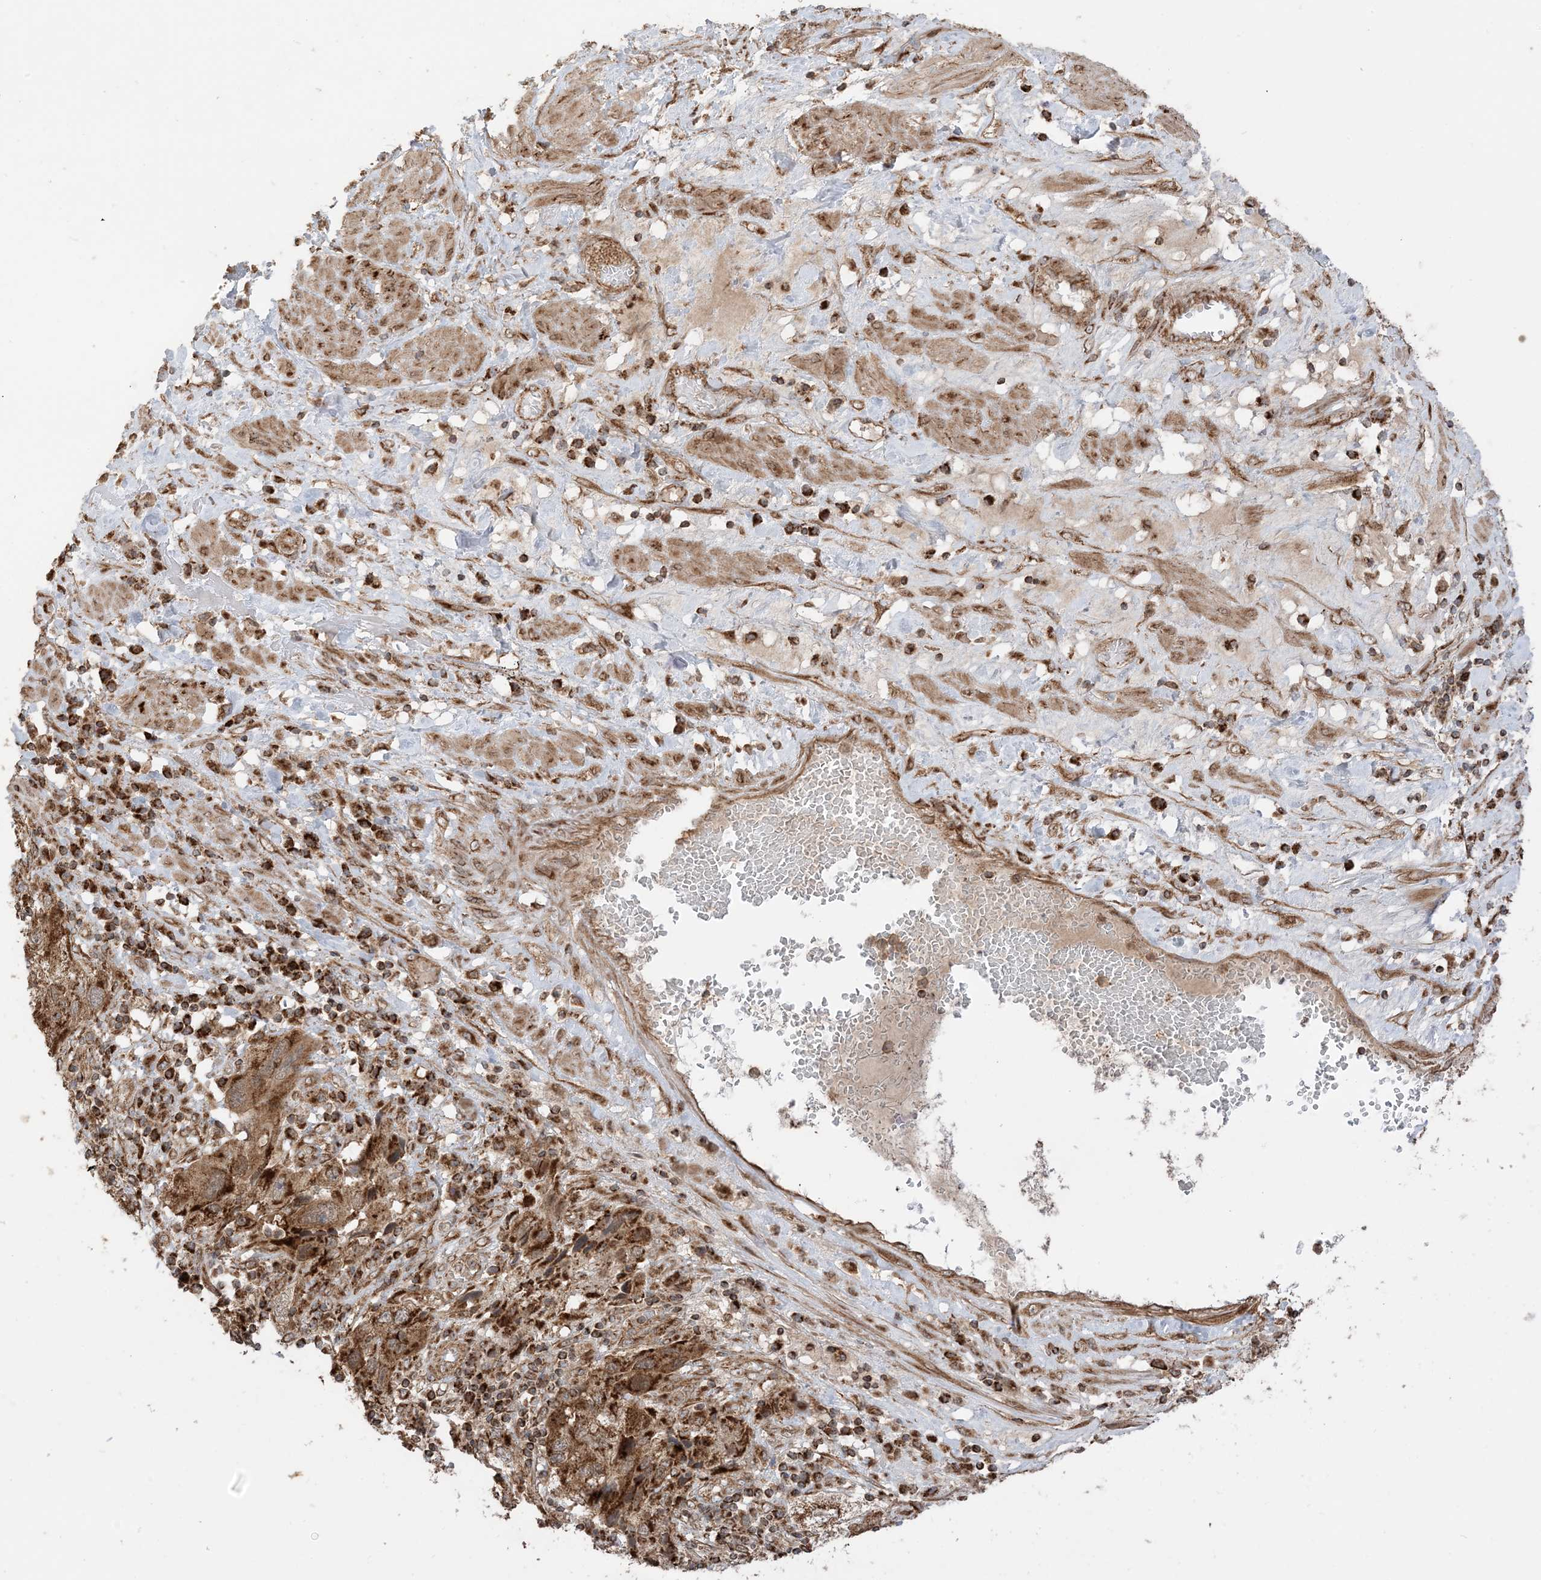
{"staining": {"intensity": "strong", "quantity": ">75%", "location": "cytoplasmic/membranous"}, "tissue": "endometrial cancer", "cell_type": "Tumor cells", "image_type": "cancer", "snomed": [{"axis": "morphology", "description": "Adenocarcinoma, NOS"}, {"axis": "topography", "description": "Endometrium"}], "caption": "An immunohistochemistry micrograph of tumor tissue is shown. Protein staining in brown shows strong cytoplasmic/membranous positivity in endometrial cancer within tumor cells.", "gene": "N4BP3", "patient": {"sex": "female", "age": 49}}